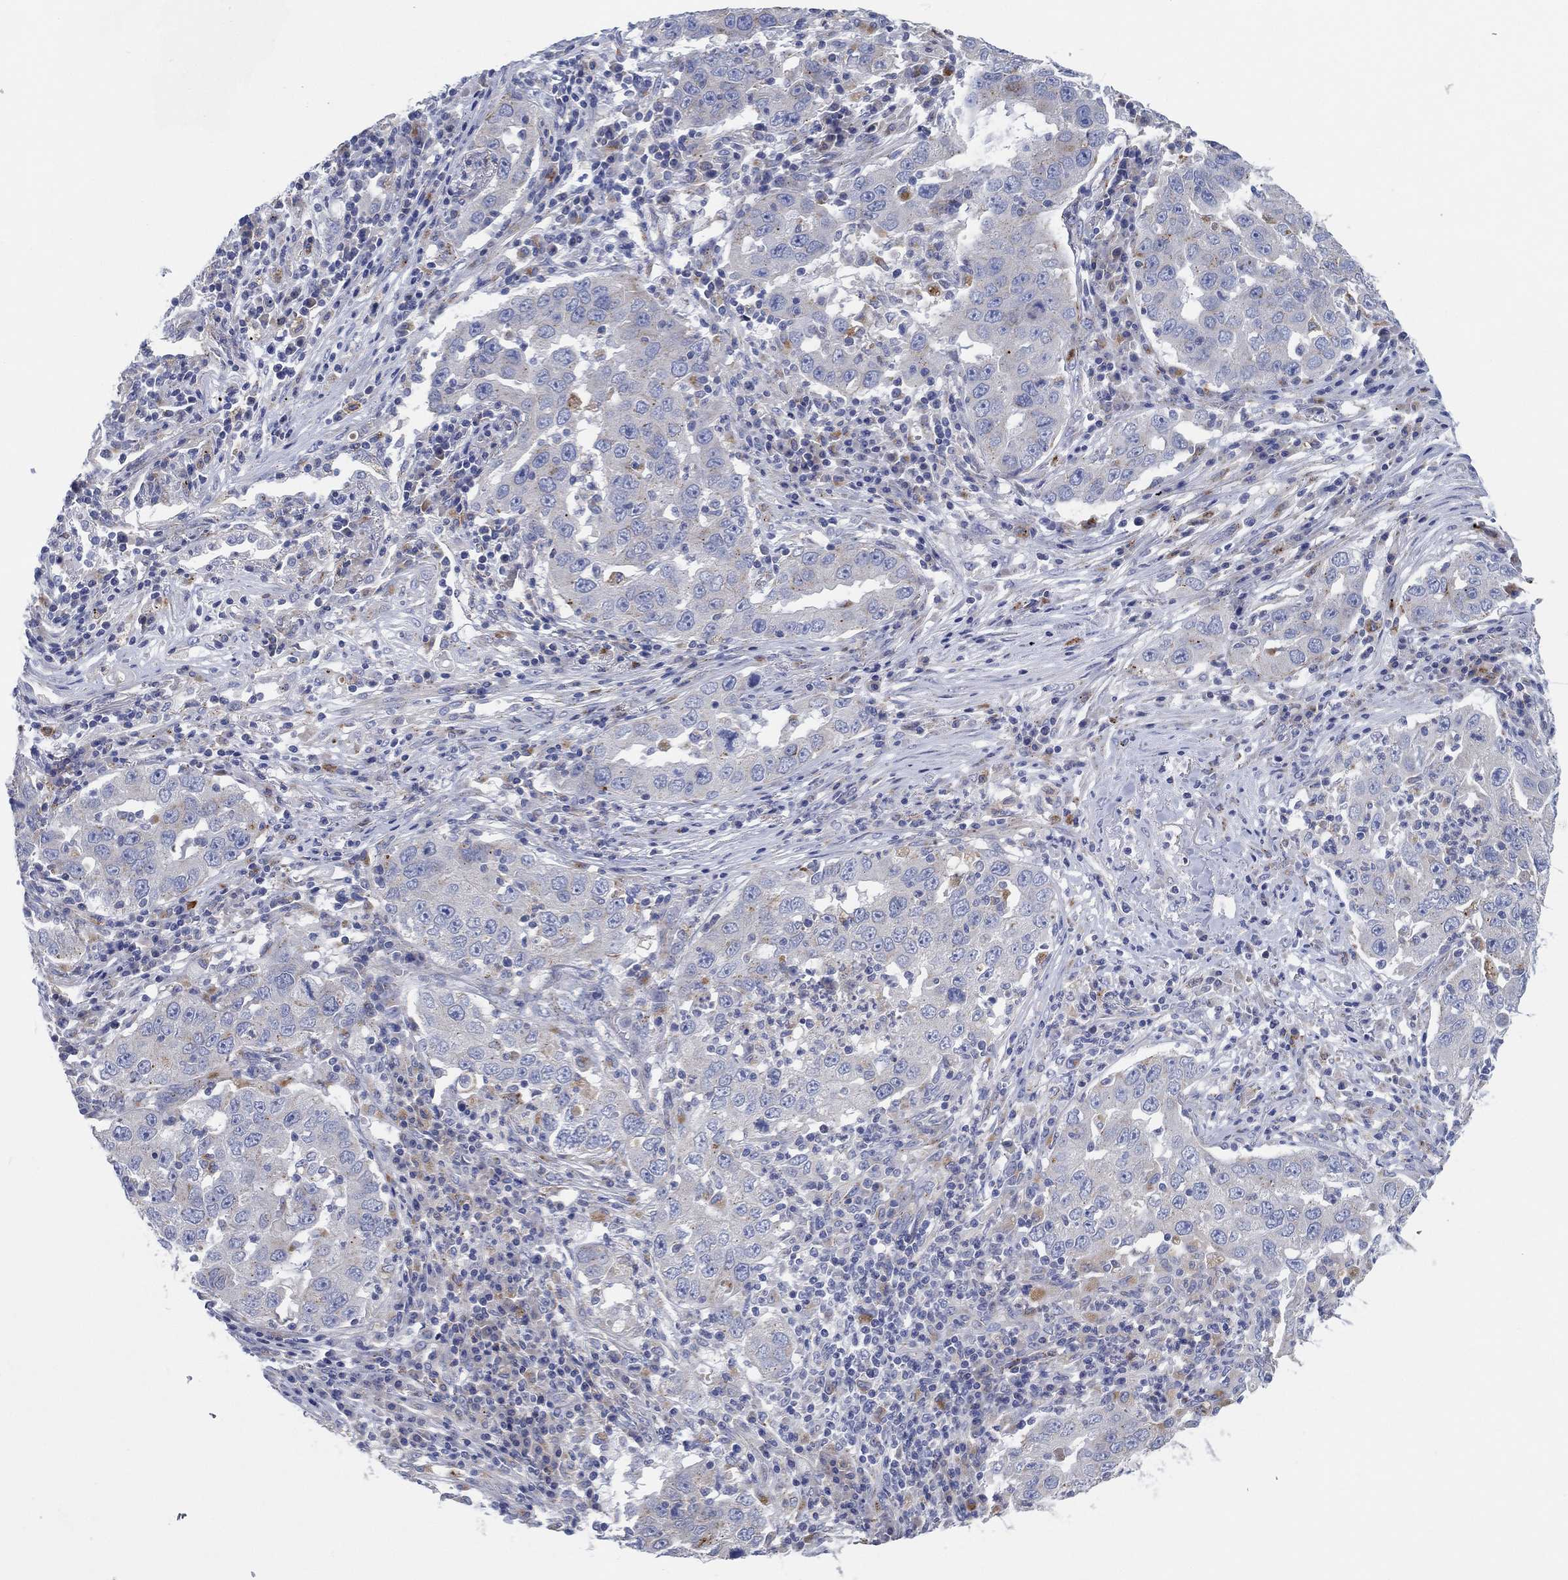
{"staining": {"intensity": "negative", "quantity": "none", "location": "none"}, "tissue": "lung cancer", "cell_type": "Tumor cells", "image_type": "cancer", "snomed": [{"axis": "morphology", "description": "Adenocarcinoma, NOS"}, {"axis": "topography", "description": "Lung"}], "caption": "There is no significant staining in tumor cells of adenocarcinoma (lung).", "gene": "GALNS", "patient": {"sex": "male", "age": 73}}